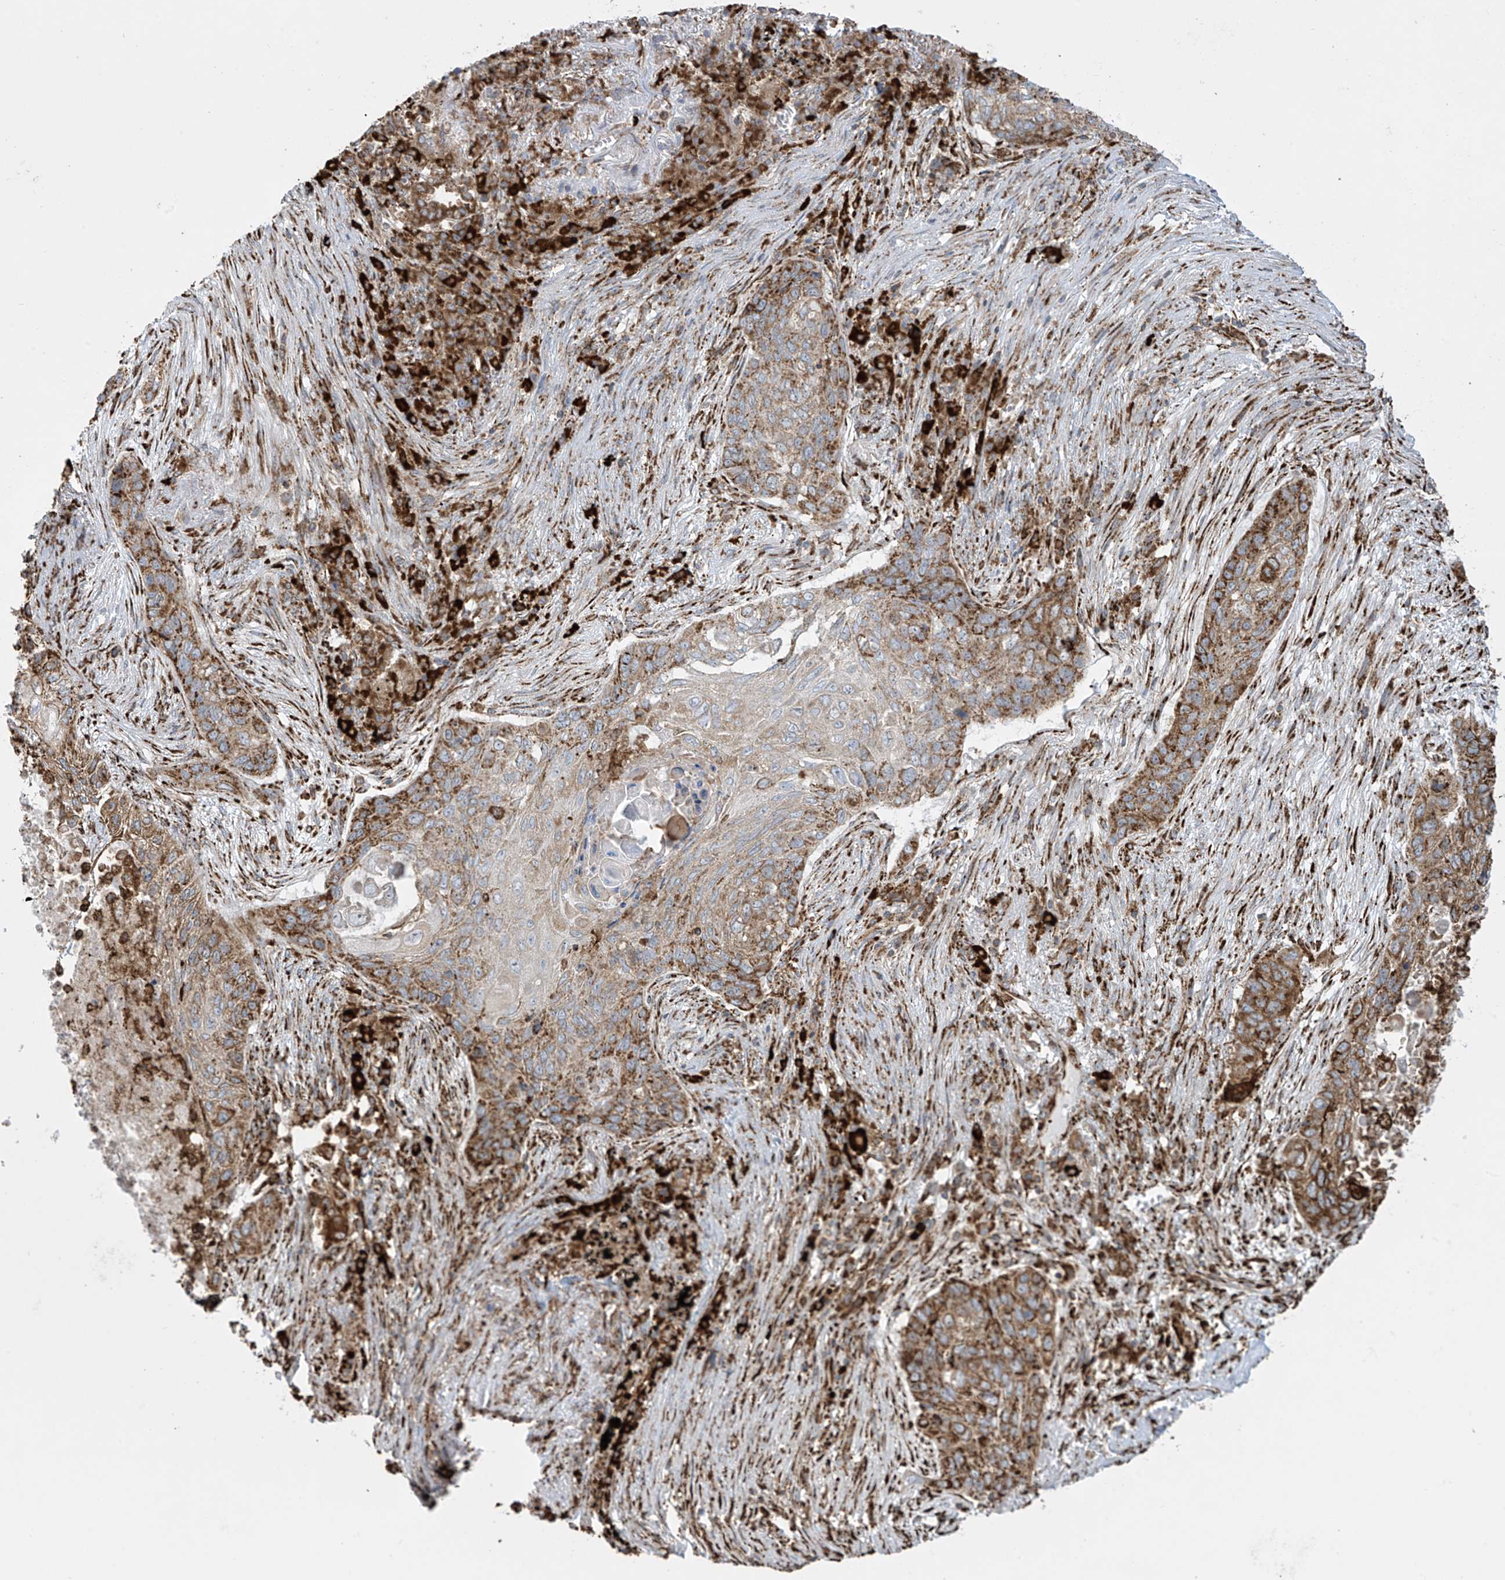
{"staining": {"intensity": "moderate", "quantity": ">75%", "location": "cytoplasmic/membranous"}, "tissue": "lung cancer", "cell_type": "Tumor cells", "image_type": "cancer", "snomed": [{"axis": "morphology", "description": "Squamous cell carcinoma, NOS"}, {"axis": "topography", "description": "Lung"}], "caption": "Protein expression analysis of squamous cell carcinoma (lung) demonstrates moderate cytoplasmic/membranous positivity in about >75% of tumor cells.", "gene": "MX1", "patient": {"sex": "female", "age": 63}}